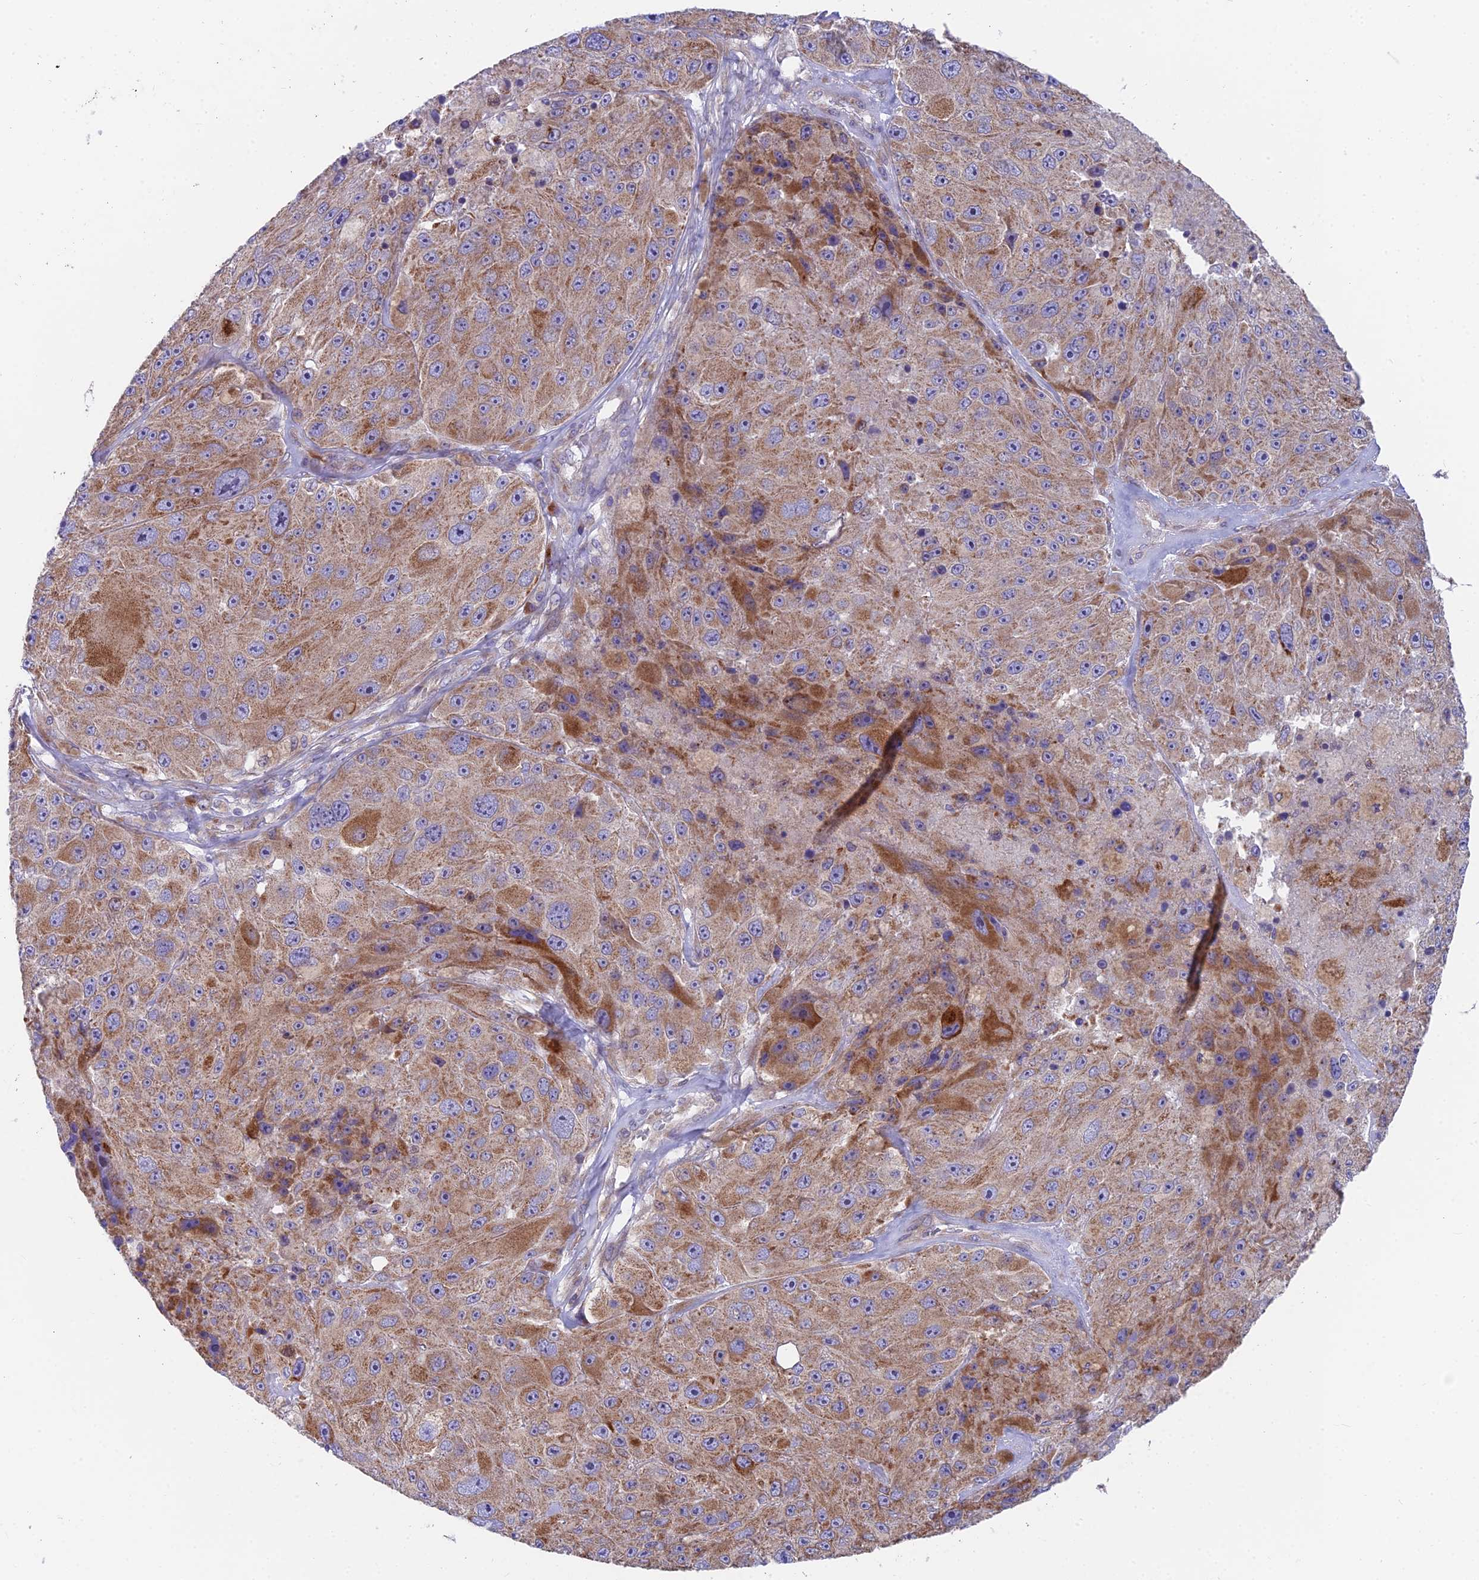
{"staining": {"intensity": "moderate", "quantity": "25%-75%", "location": "cytoplasmic/membranous"}, "tissue": "melanoma", "cell_type": "Tumor cells", "image_type": "cancer", "snomed": [{"axis": "morphology", "description": "Malignant melanoma, Metastatic site"}, {"axis": "topography", "description": "Lymph node"}], "caption": "Human malignant melanoma (metastatic site) stained with a brown dye exhibits moderate cytoplasmic/membranous positive expression in approximately 25%-75% of tumor cells.", "gene": "TBC1D20", "patient": {"sex": "male", "age": 62}}